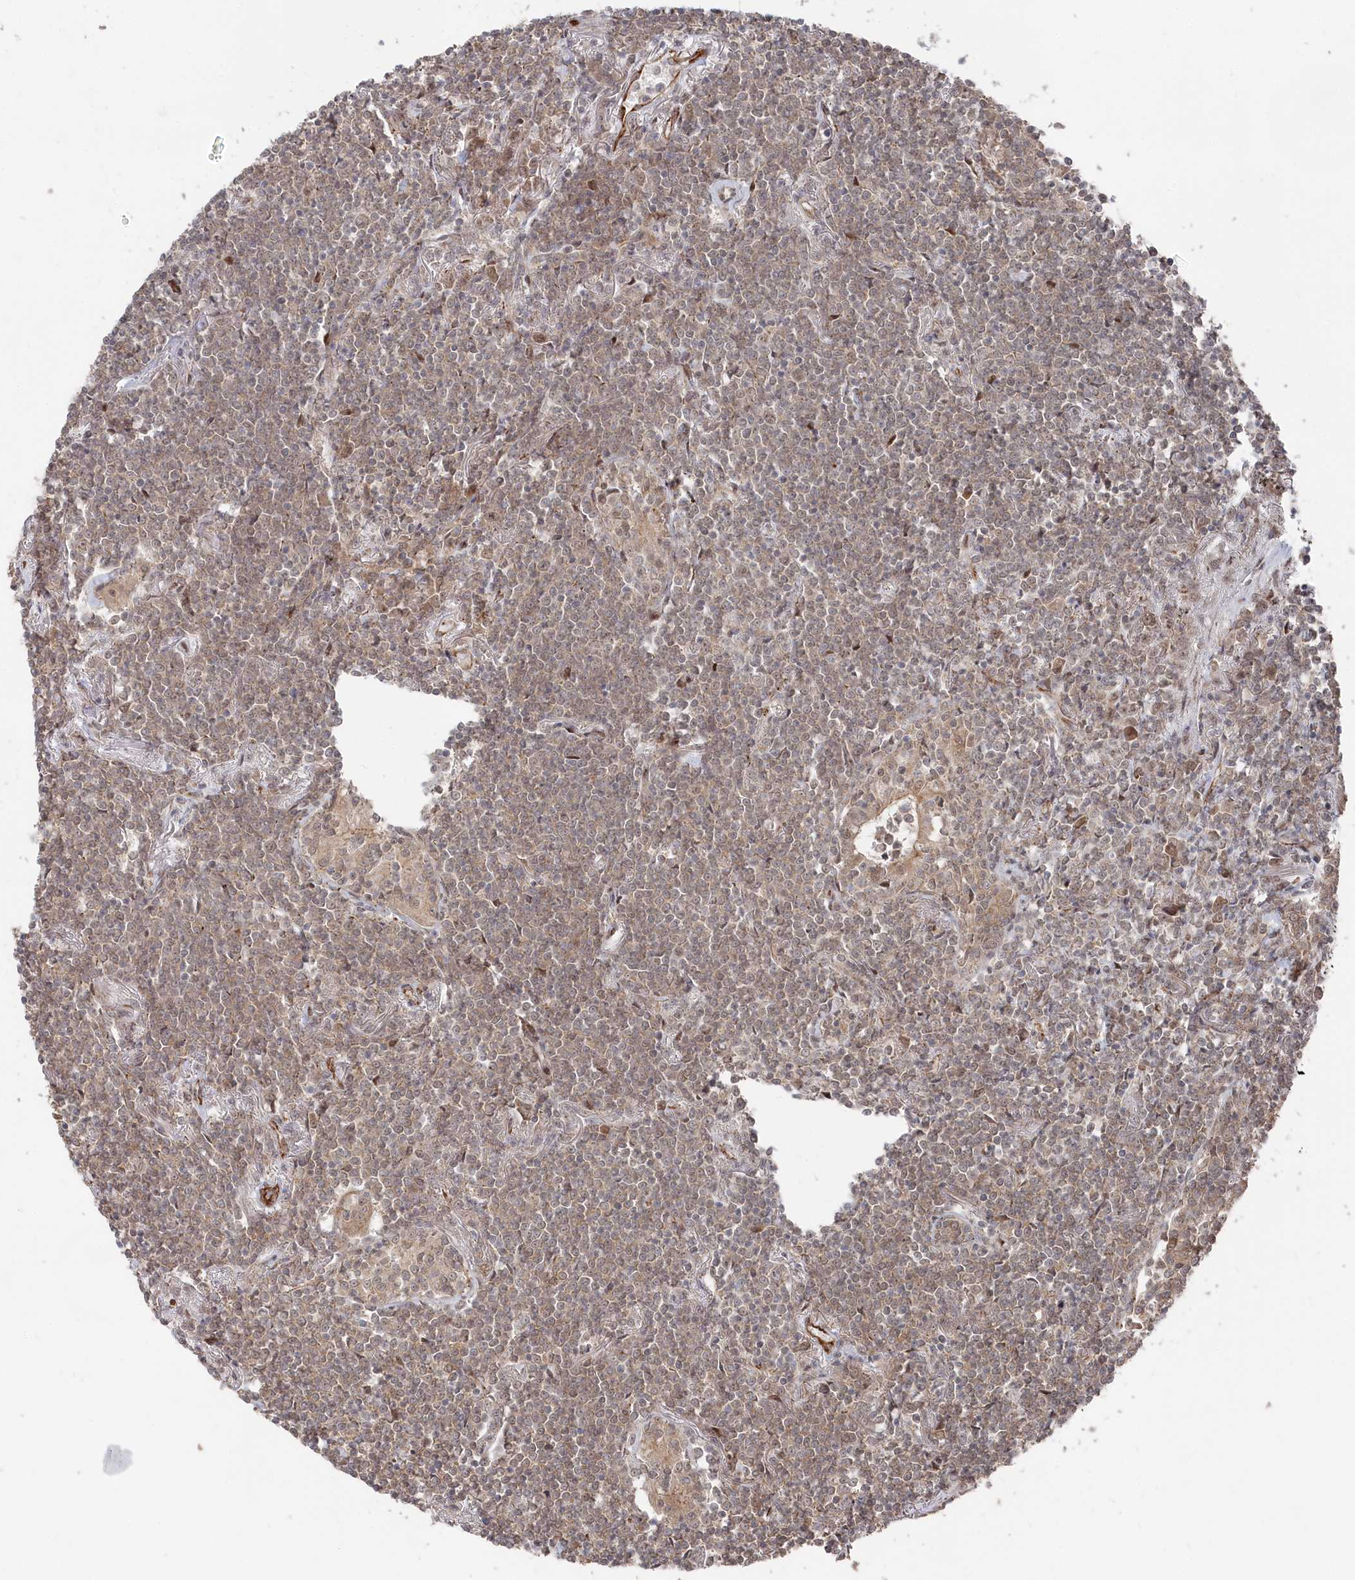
{"staining": {"intensity": "weak", "quantity": ">75%", "location": "cytoplasmic/membranous,nuclear"}, "tissue": "lymphoma", "cell_type": "Tumor cells", "image_type": "cancer", "snomed": [{"axis": "morphology", "description": "Malignant lymphoma, non-Hodgkin's type, Low grade"}, {"axis": "topography", "description": "Lung"}], "caption": "Tumor cells reveal low levels of weak cytoplasmic/membranous and nuclear expression in approximately >75% of cells in malignant lymphoma, non-Hodgkin's type (low-grade).", "gene": "POLR3A", "patient": {"sex": "female", "age": 71}}